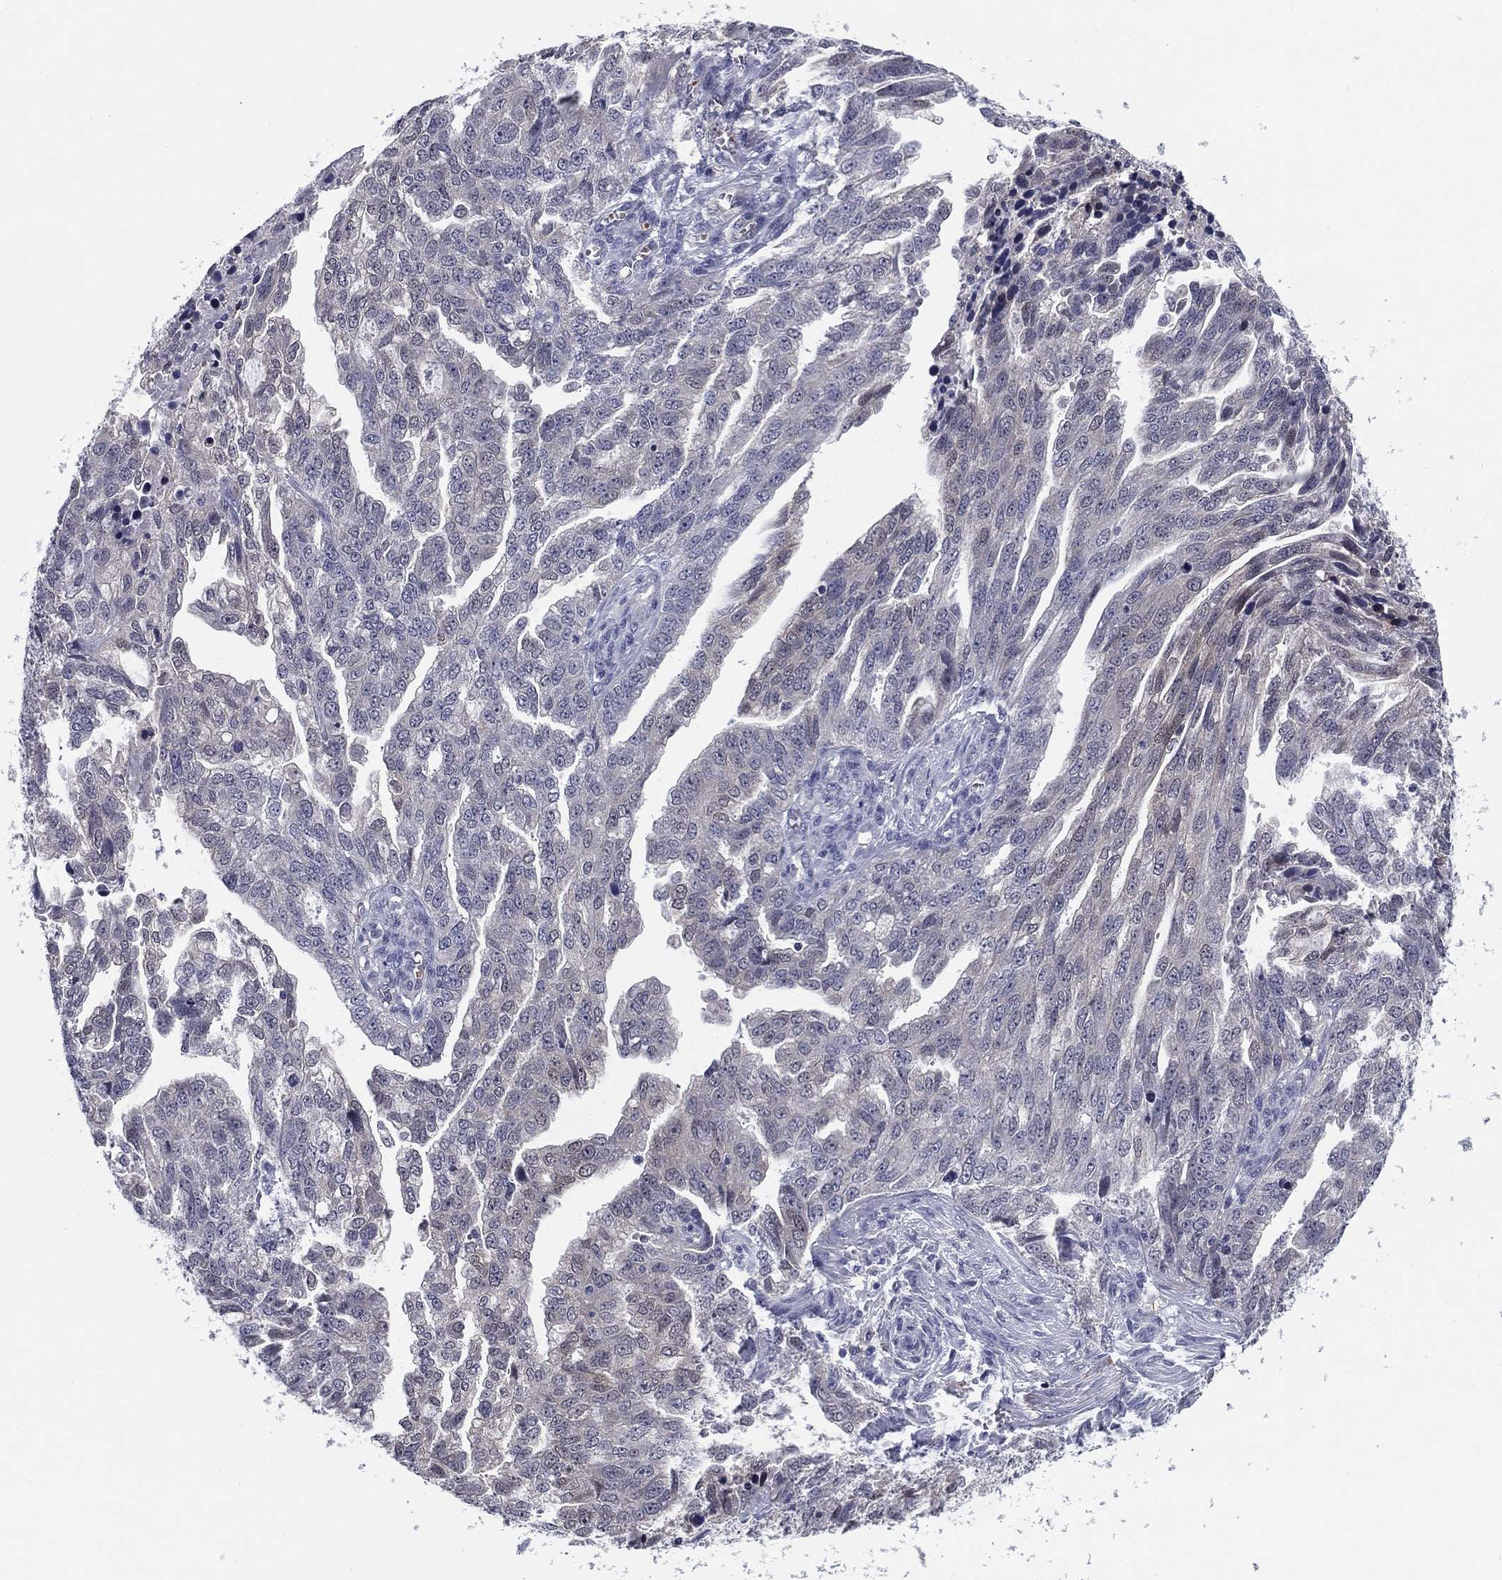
{"staining": {"intensity": "negative", "quantity": "none", "location": "none"}, "tissue": "ovarian cancer", "cell_type": "Tumor cells", "image_type": "cancer", "snomed": [{"axis": "morphology", "description": "Cystadenocarcinoma, serous, NOS"}, {"axis": "topography", "description": "Ovary"}], "caption": "There is no significant expression in tumor cells of ovarian serous cystadenocarcinoma.", "gene": "REXO5", "patient": {"sex": "female", "age": 51}}